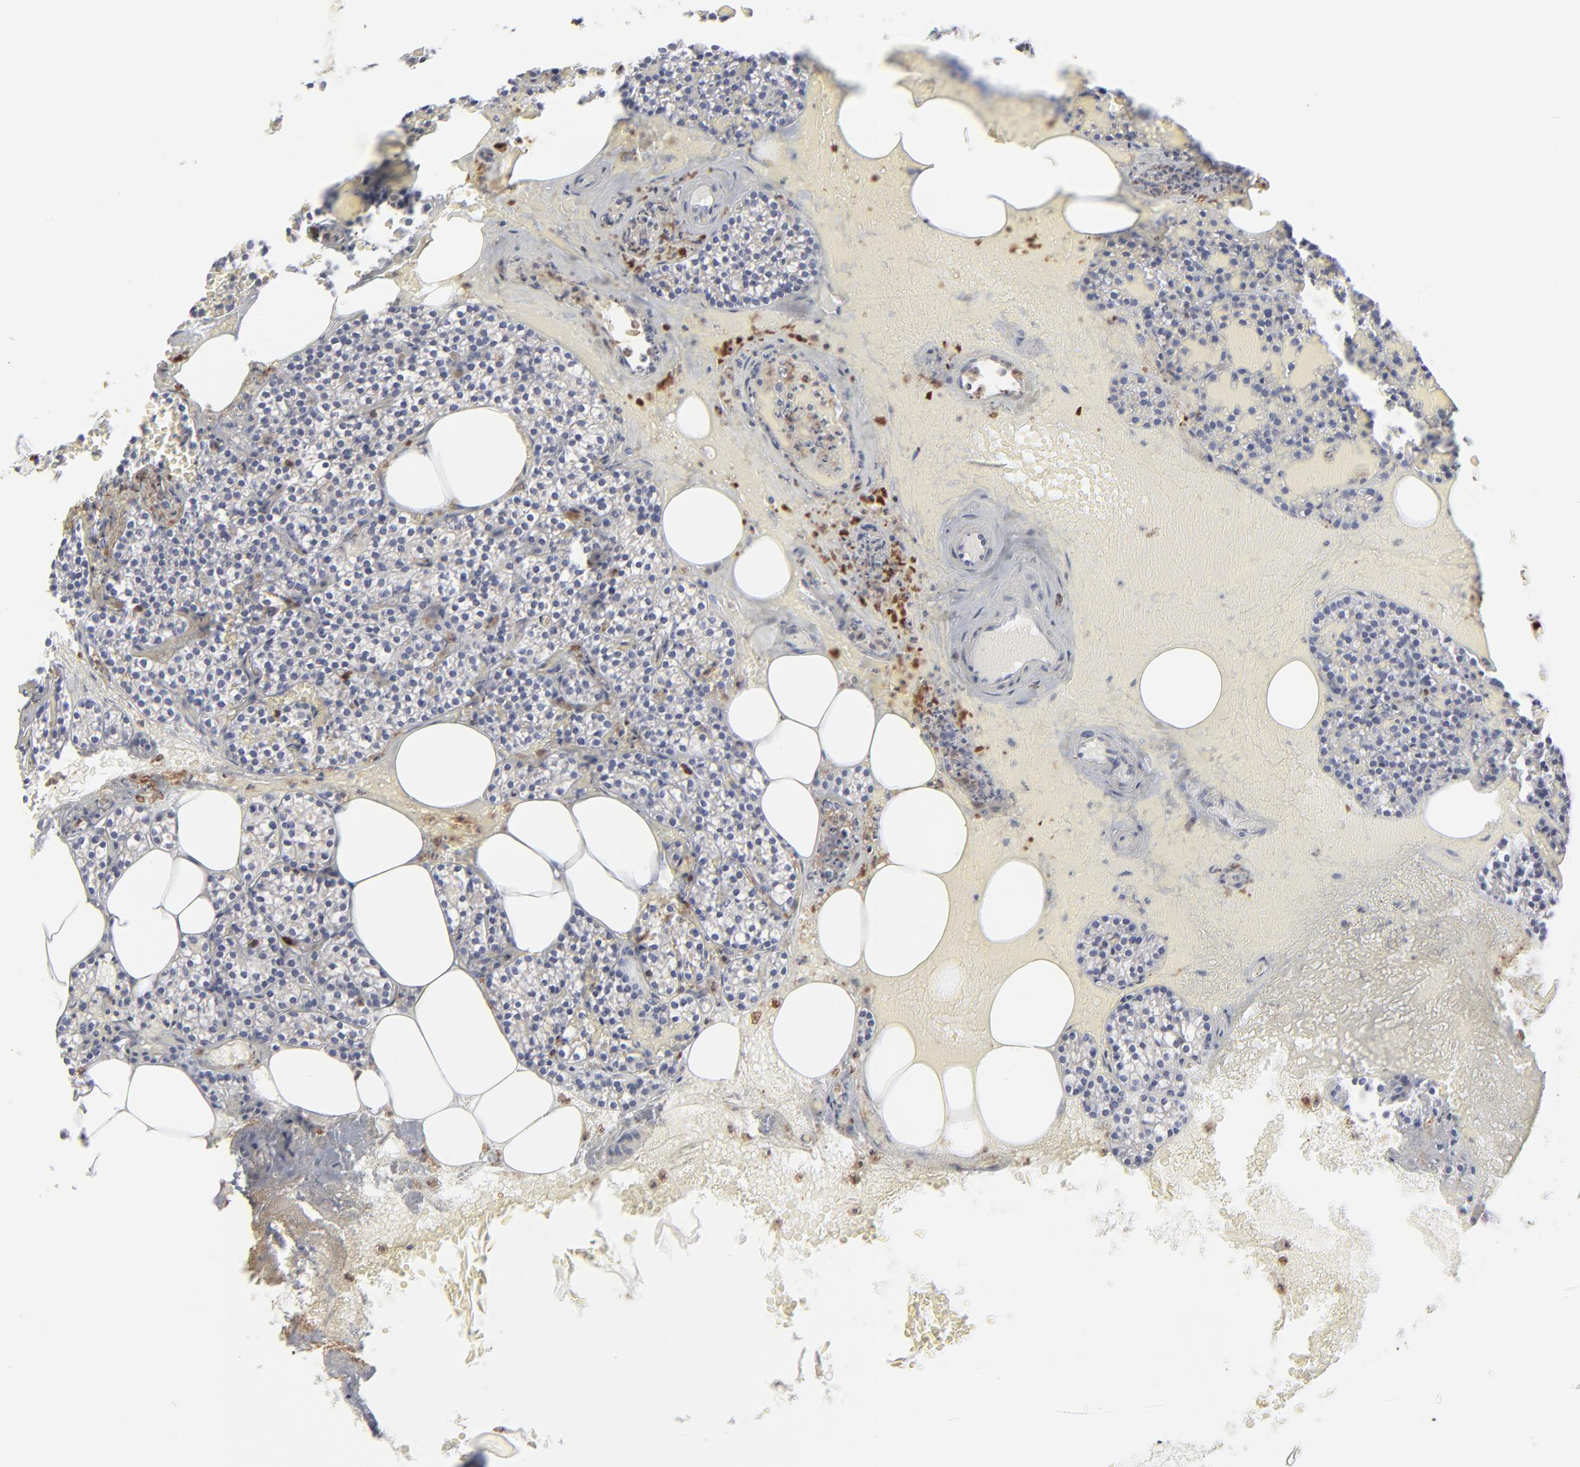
{"staining": {"intensity": "negative", "quantity": "none", "location": "none"}, "tissue": "parathyroid gland", "cell_type": "Glandular cells", "image_type": "normal", "snomed": [{"axis": "morphology", "description": "Normal tissue, NOS"}, {"axis": "topography", "description": "Parathyroid gland"}], "caption": "This photomicrograph is of benign parathyroid gland stained with immunohistochemistry to label a protein in brown with the nuclei are counter-stained blue. There is no expression in glandular cells.", "gene": "TBXT", "patient": {"sex": "male", "age": 51}}